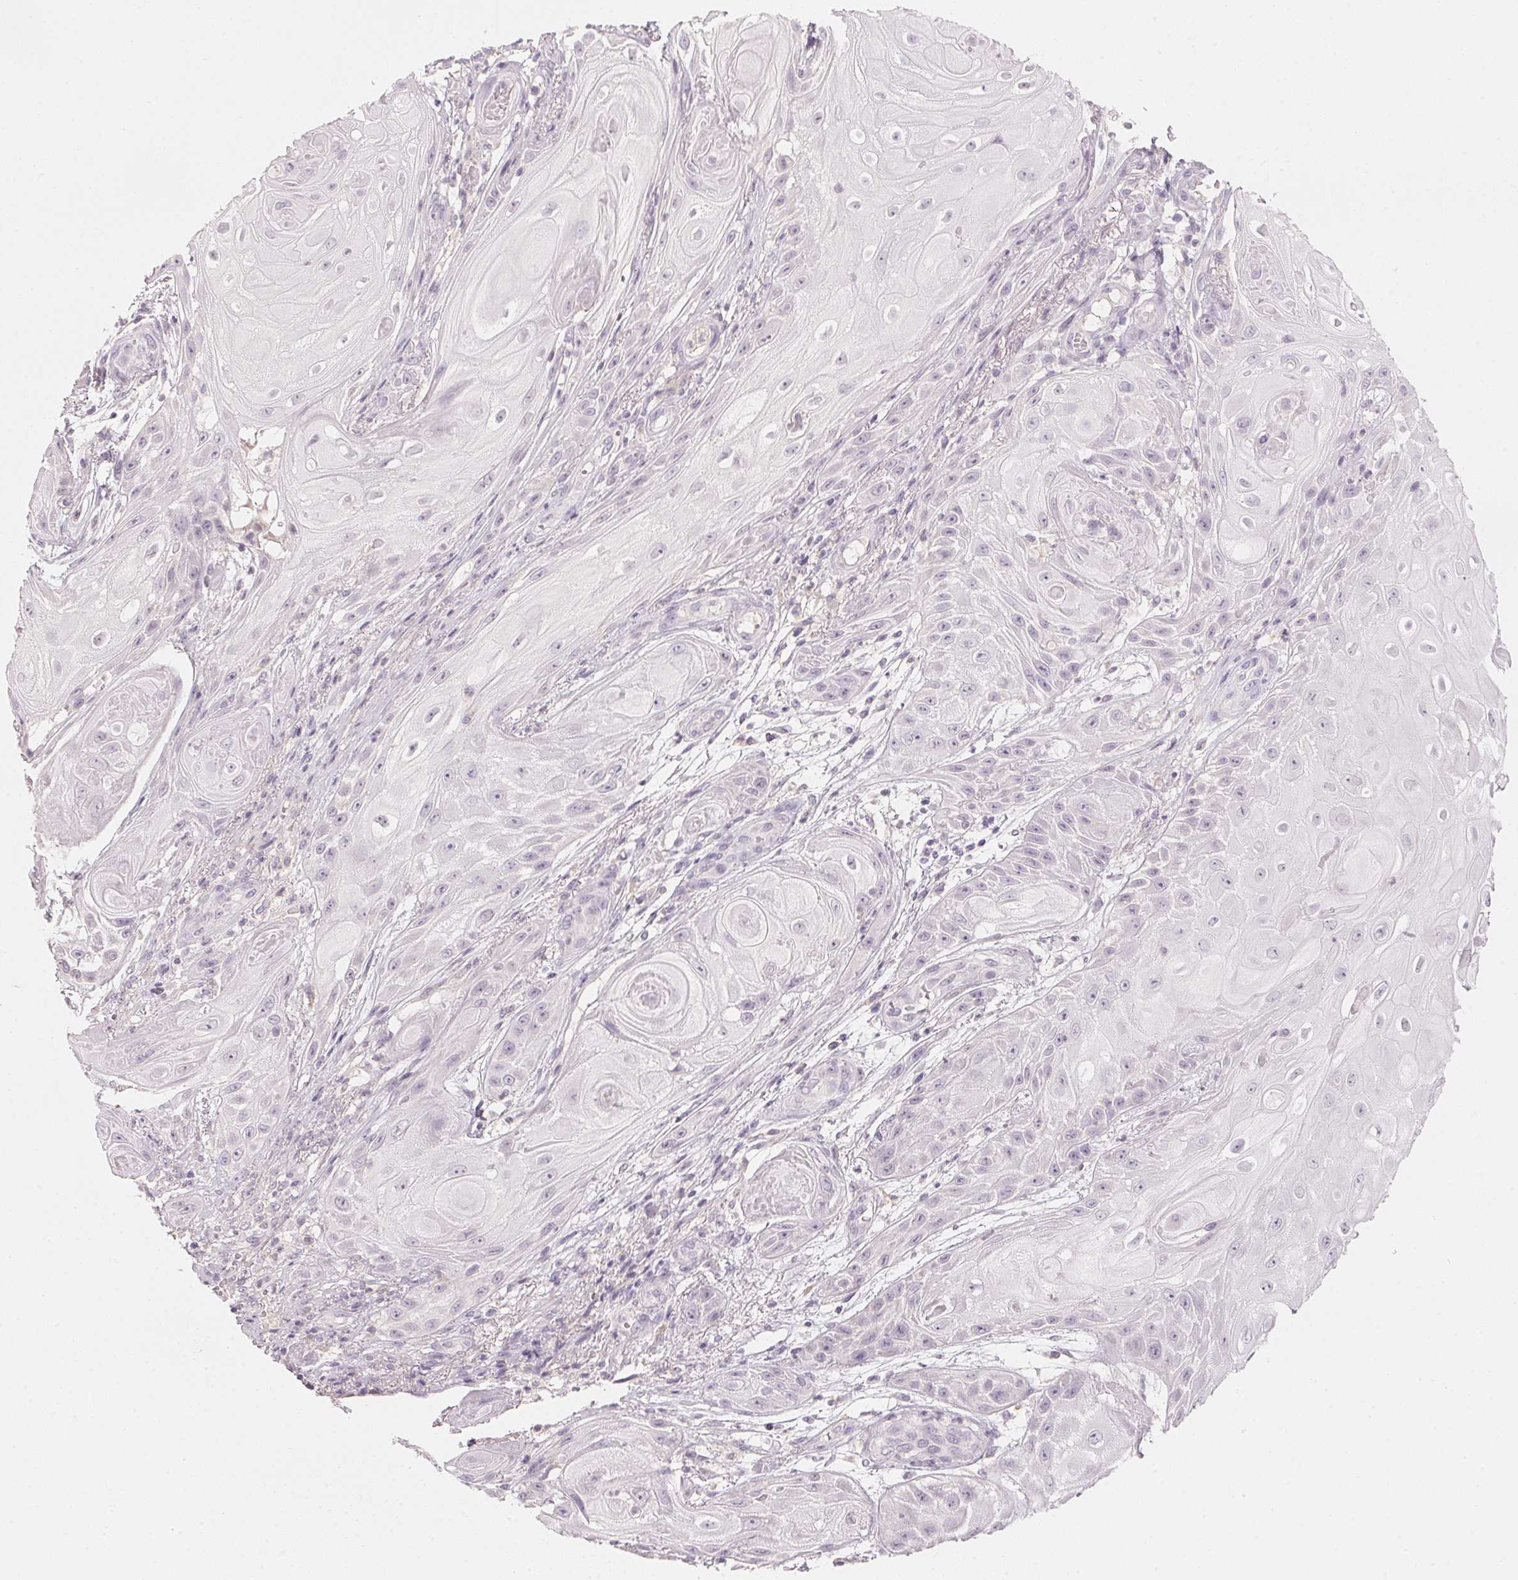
{"staining": {"intensity": "negative", "quantity": "none", "location": "none"}, "tissue": "skin cancer", "cell_type": "Tumor cells", "image_type": "cancer", "snomed": [{"axis": "morphology", "description": "Squamous cell carcinoma, NOS"}, {"axis": "topography", "description": "Skin"}], "caption": "An immunohistochemistry (IHC) micrograph of skin cancer is shown. There is no staining in tumor cells of skin cancer.", "gene": "CFAP276", "patient": {"sex": "male", "age": 62}}